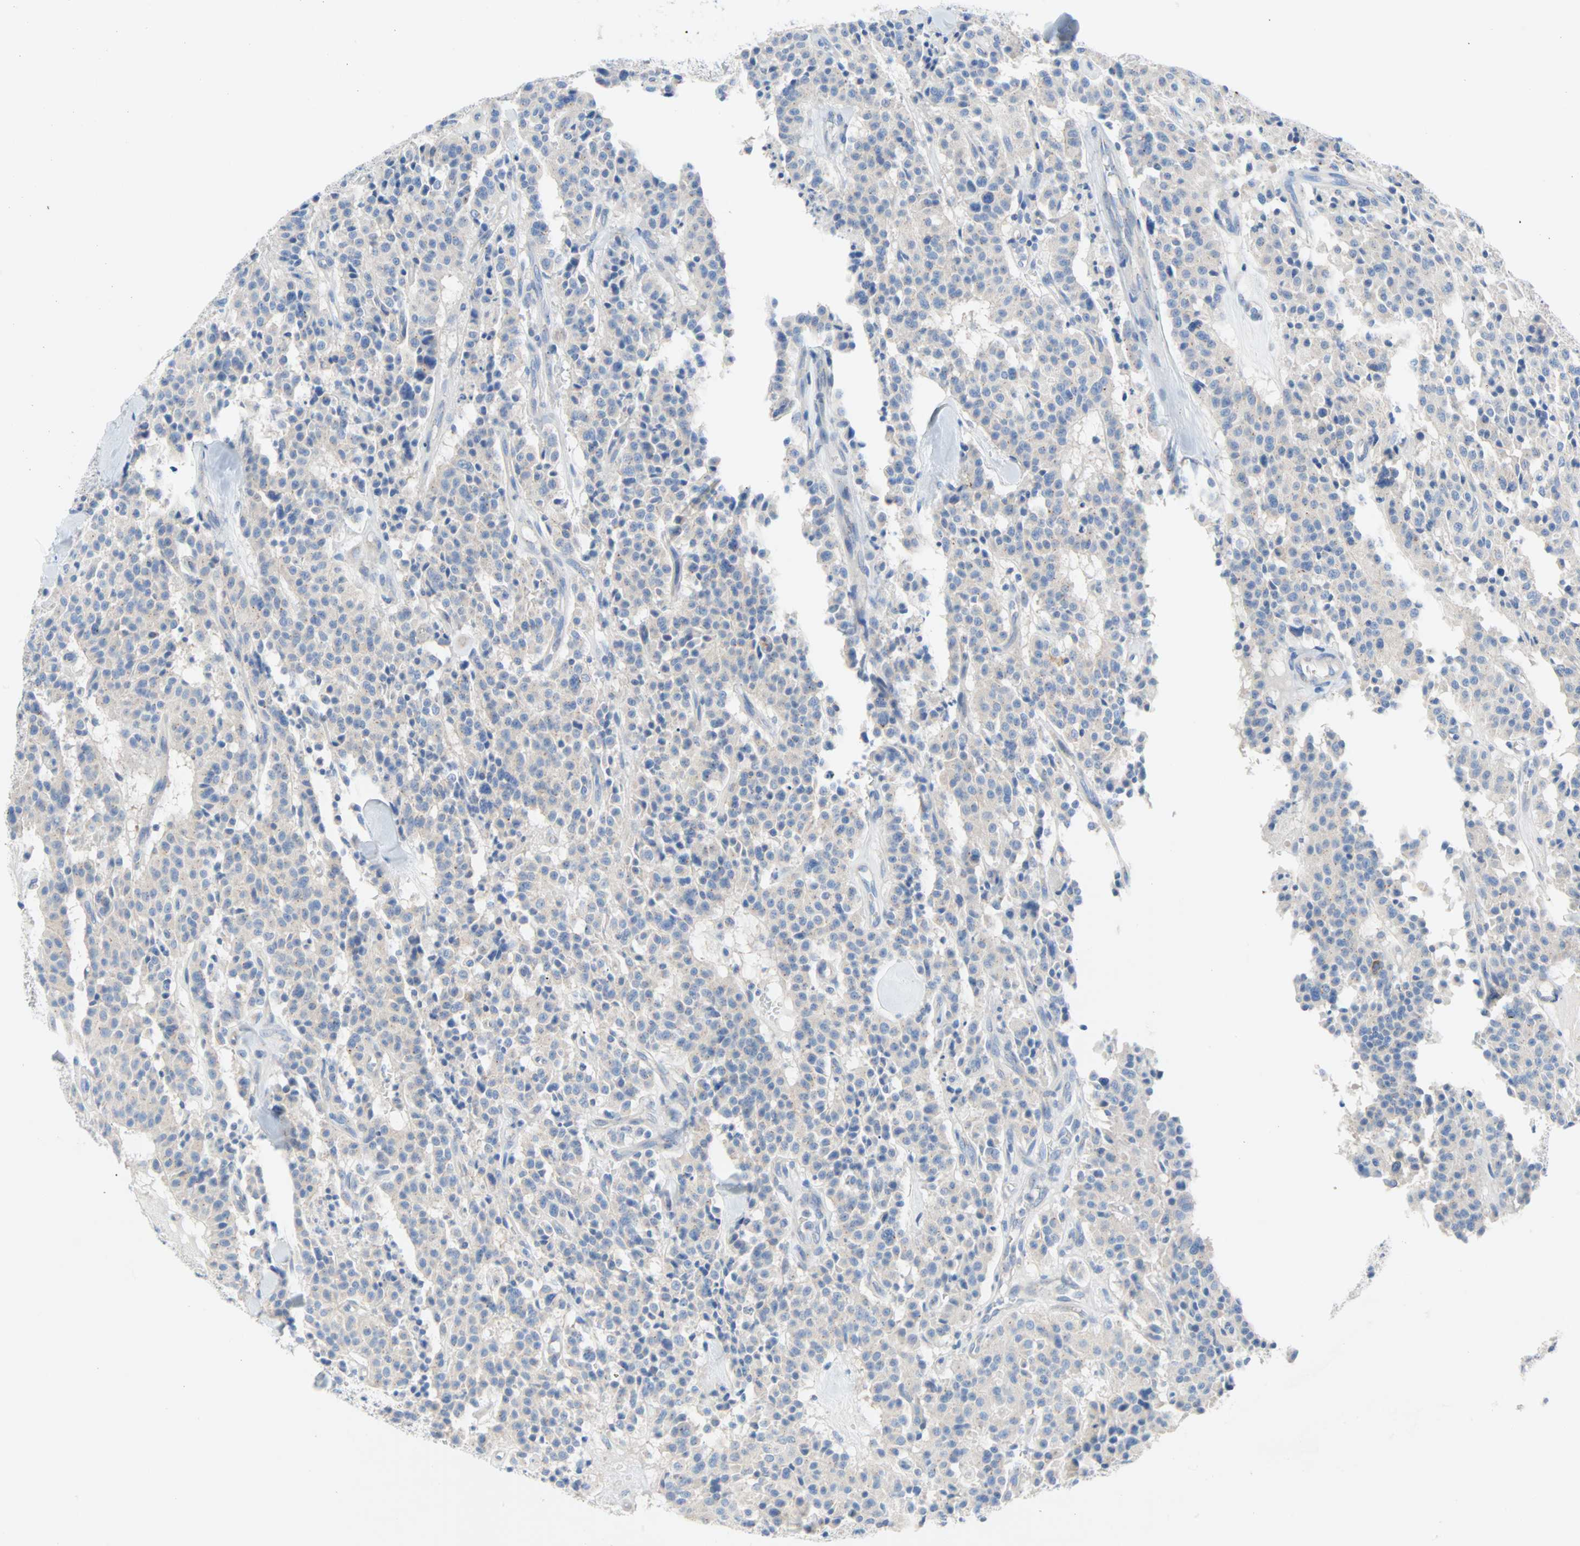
{"staining": {"intensity": "negative", "quantity": "none", "location": "none"}, "tissue": "carcinoid", "cell_type": "Tumor cells", "image_type": "cancer", "snomed": [{"axis": "morphology", "description": "Carcinoid, malignant, NOS"}, {"axis": "topography", "description": "Lung"}], "caption": "Immunohistochemical staining of carcinoid displays no significant expression in tumor cells.", "gene": "PDPN", "patient": {"sex": "male", "age": 30}}